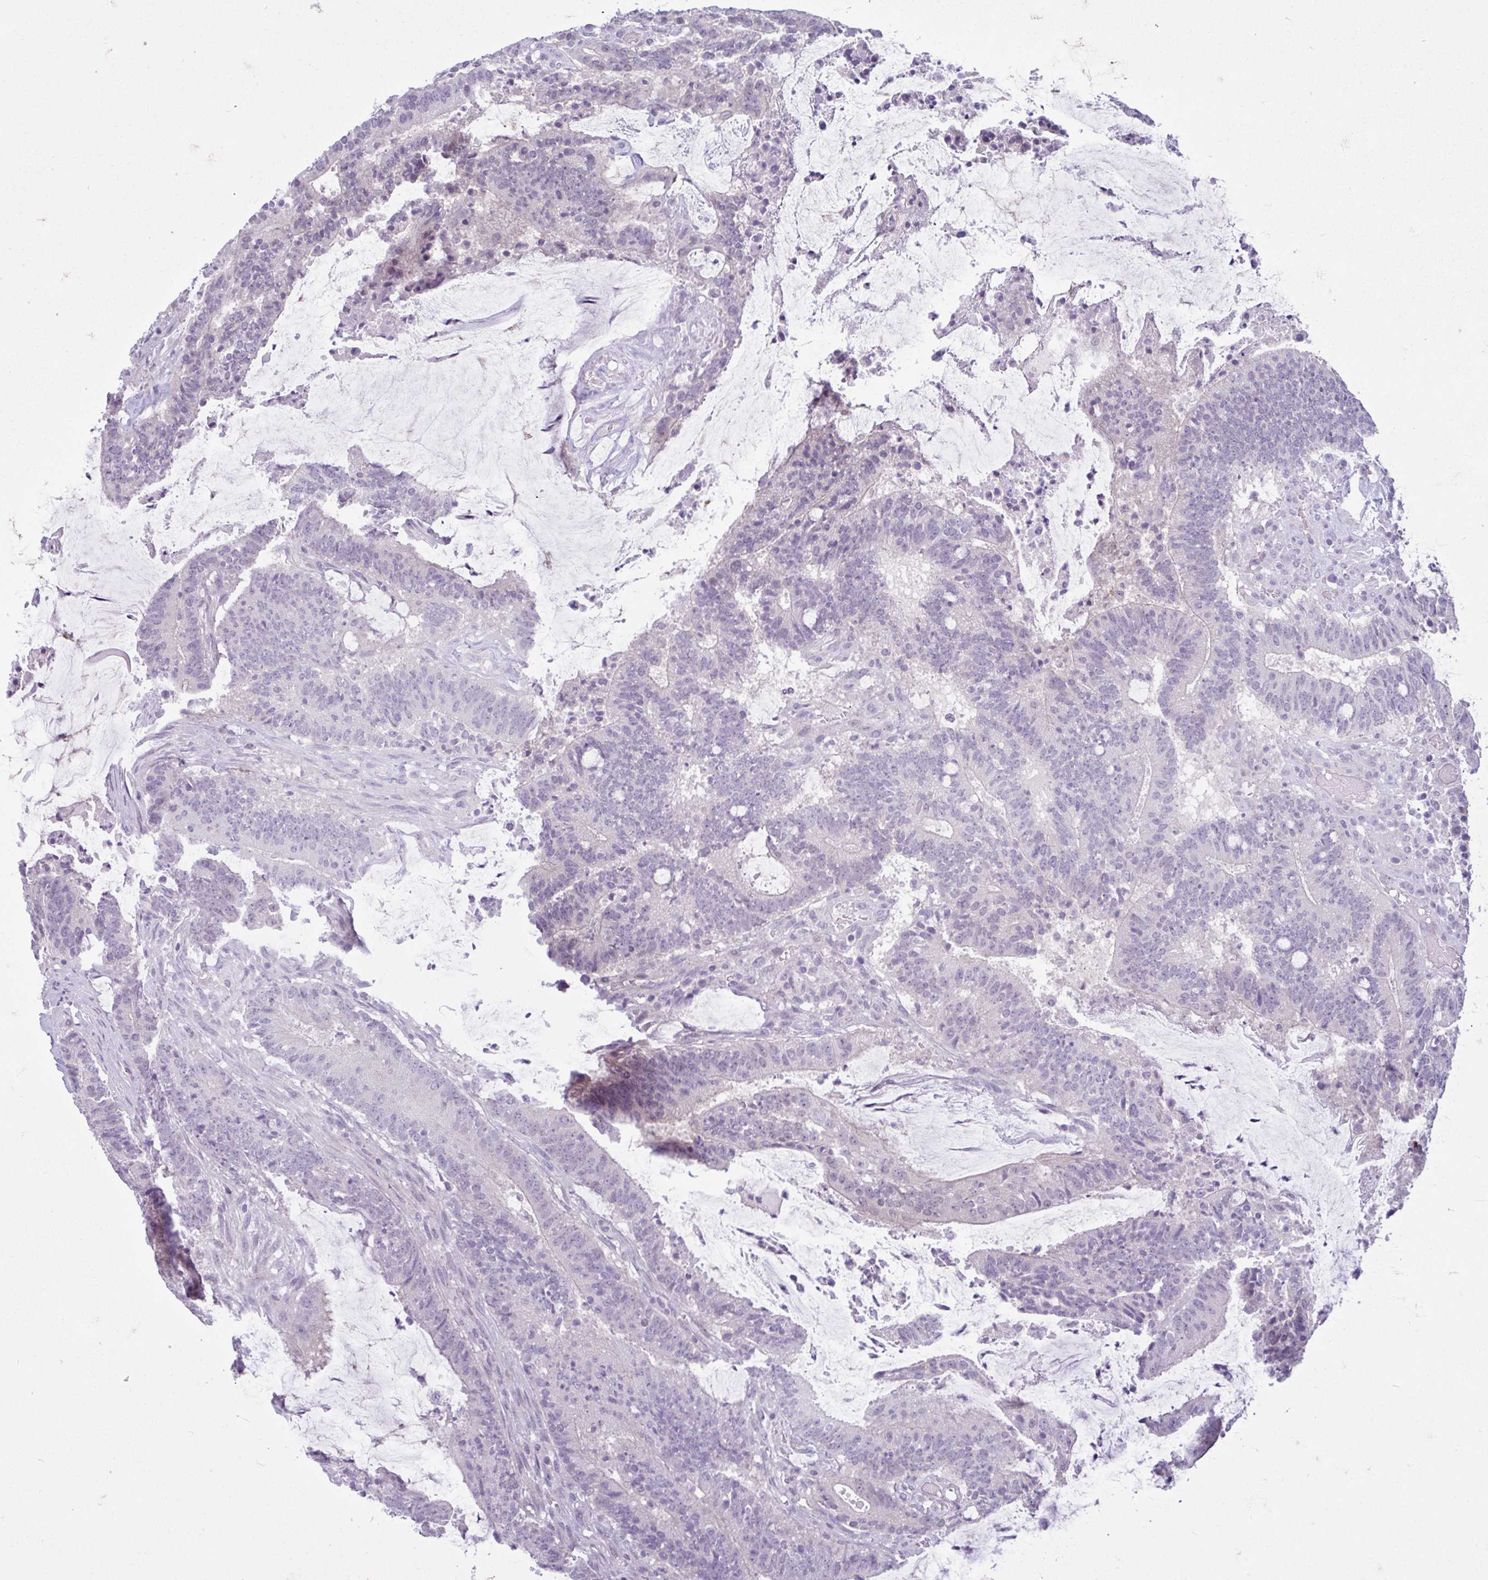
{"staining": {"intensity": "negative", "quantity": "none", "location": "none"}, "tissue": "colorectal cancer", "cell_type": "Tumor cells", "image_type": "cancer", "snomed": [{"axis": "morphology", "description": "Adenocarcinoma, NOS"}, {"axis": "topography", "description": "Colon"}], "caption": "Tumor cells are negative for protein expression in human colorectal cancer (adenocarcinoma).", "gene": "FAM153A", "patient": {"sex": "female", "age": 43}}